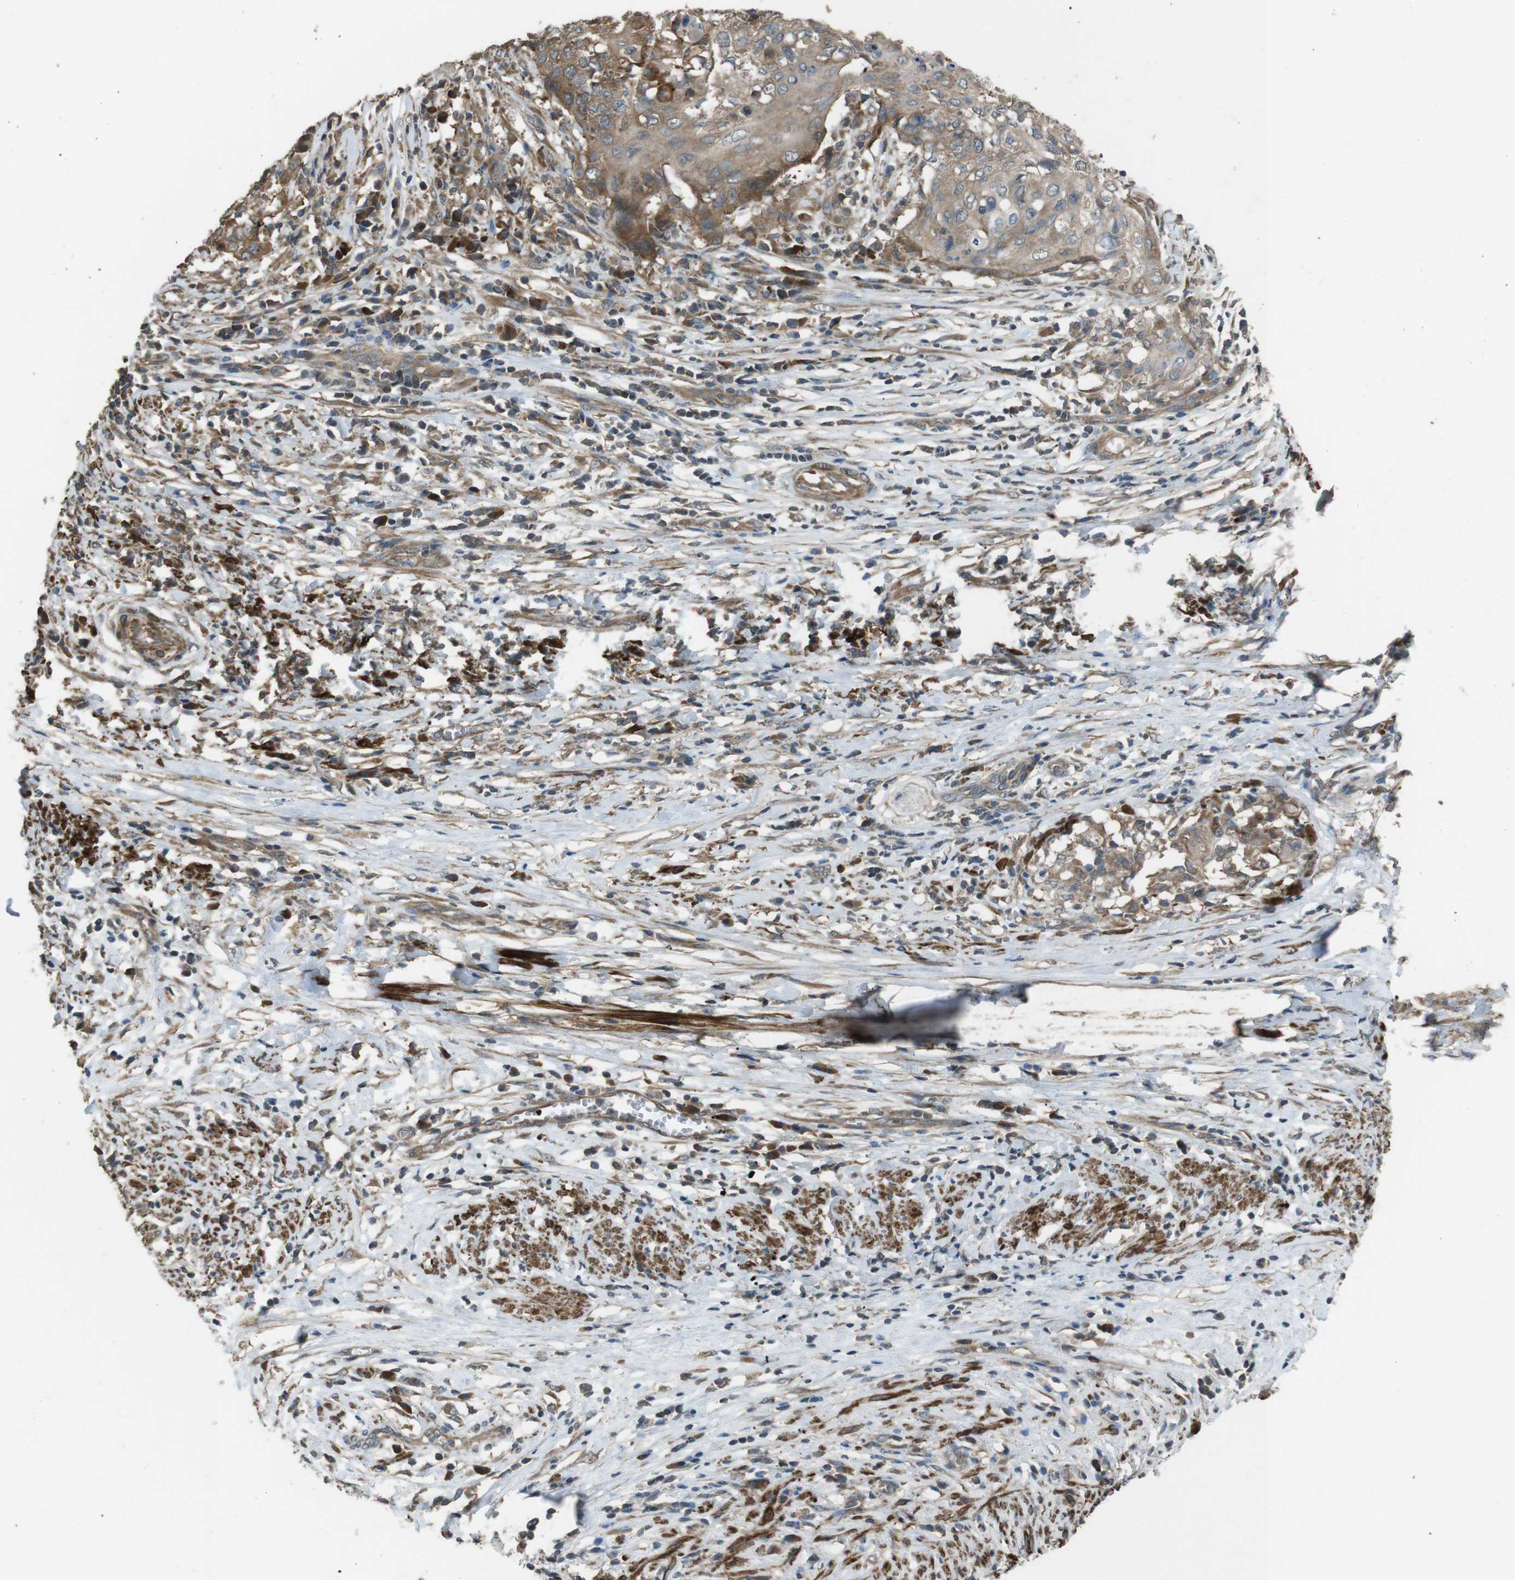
{"staining": {"intensity": "moderate", "quantity": ">75%", "location": "cytoplasmic/membranous"}, "tissue": "cervical cancer", "cell_type": "Tumor cells", "image_type": "cancer", "snomed": [{"axis": "morphology", "description": "Squamous cell carcinoma, NOS"}, {"axis": "topography", "description": "Cervix"}], "caption": "The photomicrograph demonstrates immunohistochemical staining of cervical cancer (squamous cell carcinoma). There is moderate cytoplasmic/membranous expression is present in about >75% of tumor cells.", "gene": "FUT2", "patient": {"sex": "female", "age": 39}}